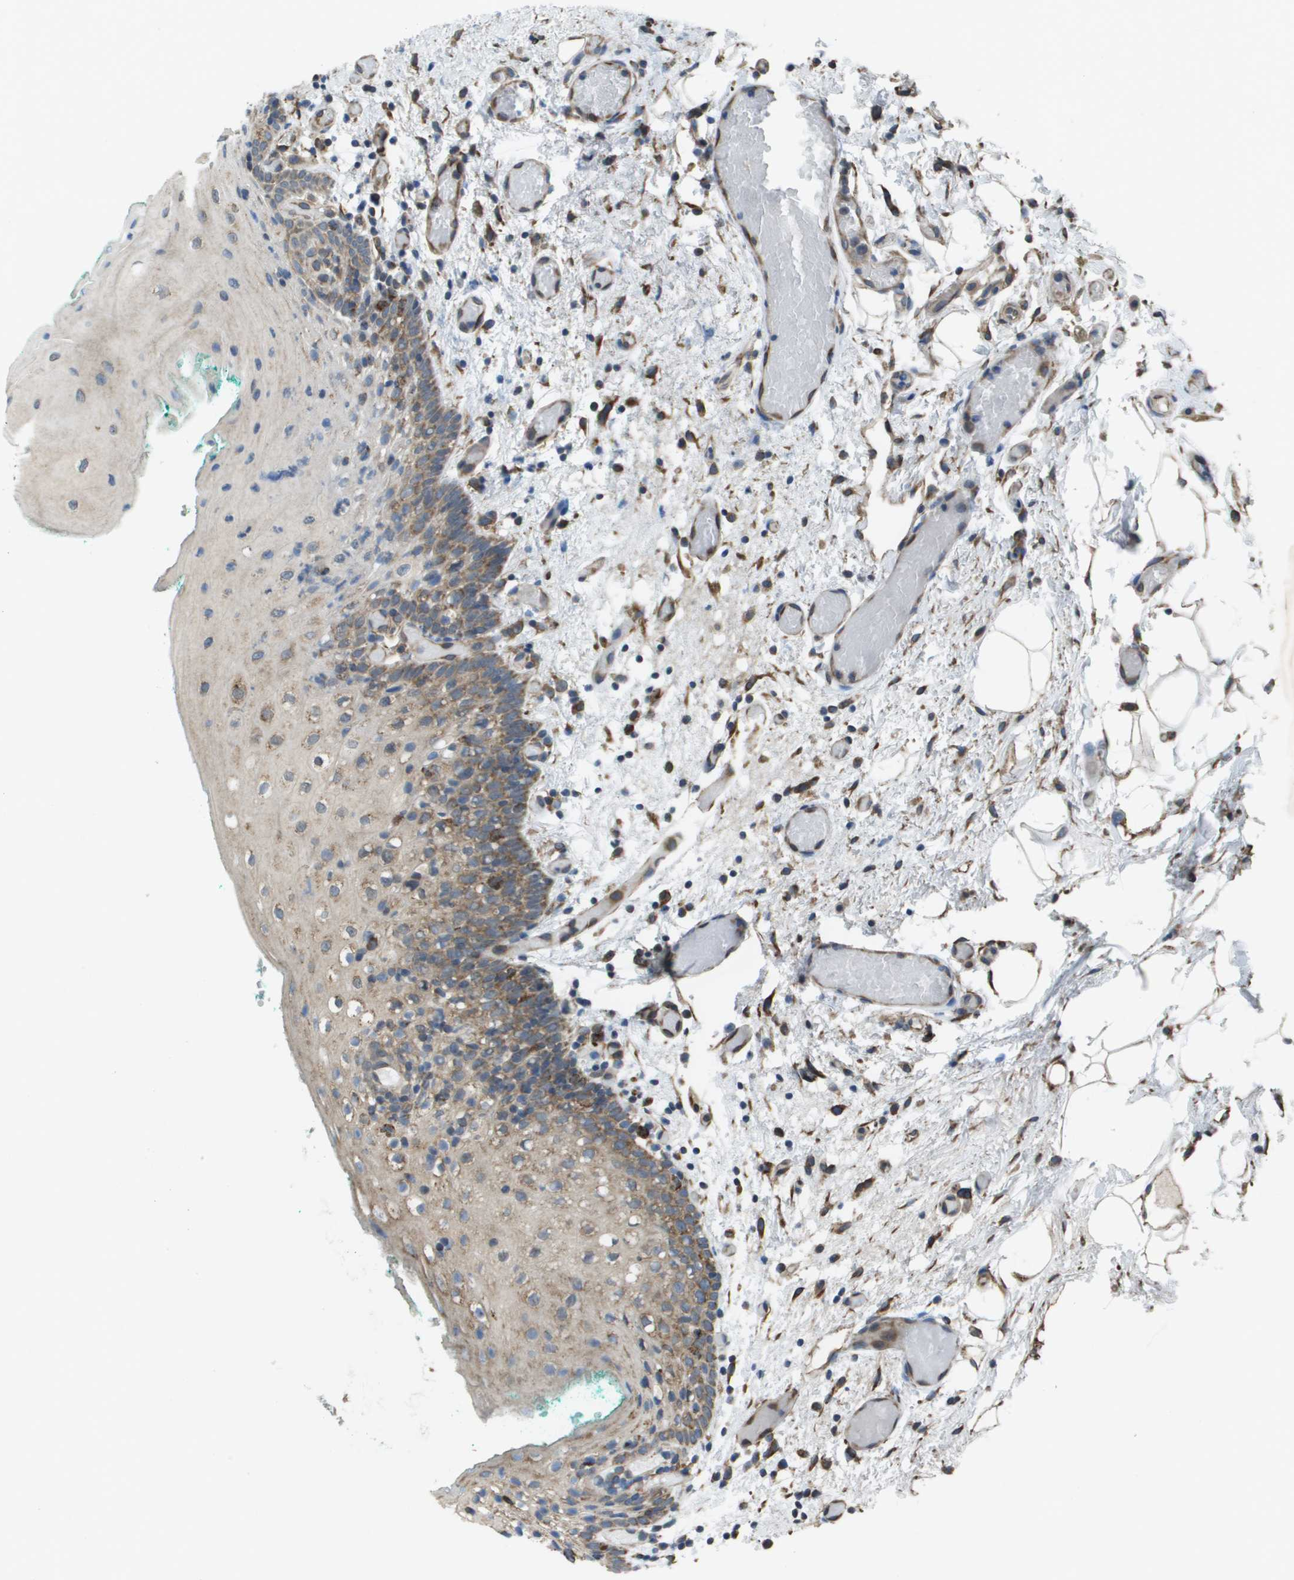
{"staining": {"intensity": "weak", "quantity": ">75%", "location": "cytoplasmic/membranous"}, "tissue": "oral mucosa", "cell_type": "Squamous epithelial cells", "image_type": "normal", "snomed": [{"axis": "morphology", "description": "Normal tissue, NOS"}, {"axis": "morphology", "description": "Squamous cell carcinoma, NOS"}, {"axis": "topography", "description": "Oral tissue"}, {"axis": "topography", "description": "Salivary gland"}, {"axis": "topography", "description": "Head-Neck"}], "caption": "Oral mucosa stained with DAB immunohistochemistry (IHC) exhibits low levels of weak cytoplasmic/membranous expression in approximately >75% of squamous epithelial cells. (Stains: DAB (3,3'-diaminobenzidine) in brown, nuclei in blue, Microscopy: brightfield microscopy at high magnification).", "gene": "CLCN2", "patient": {"sex": "female", "age": 62}}